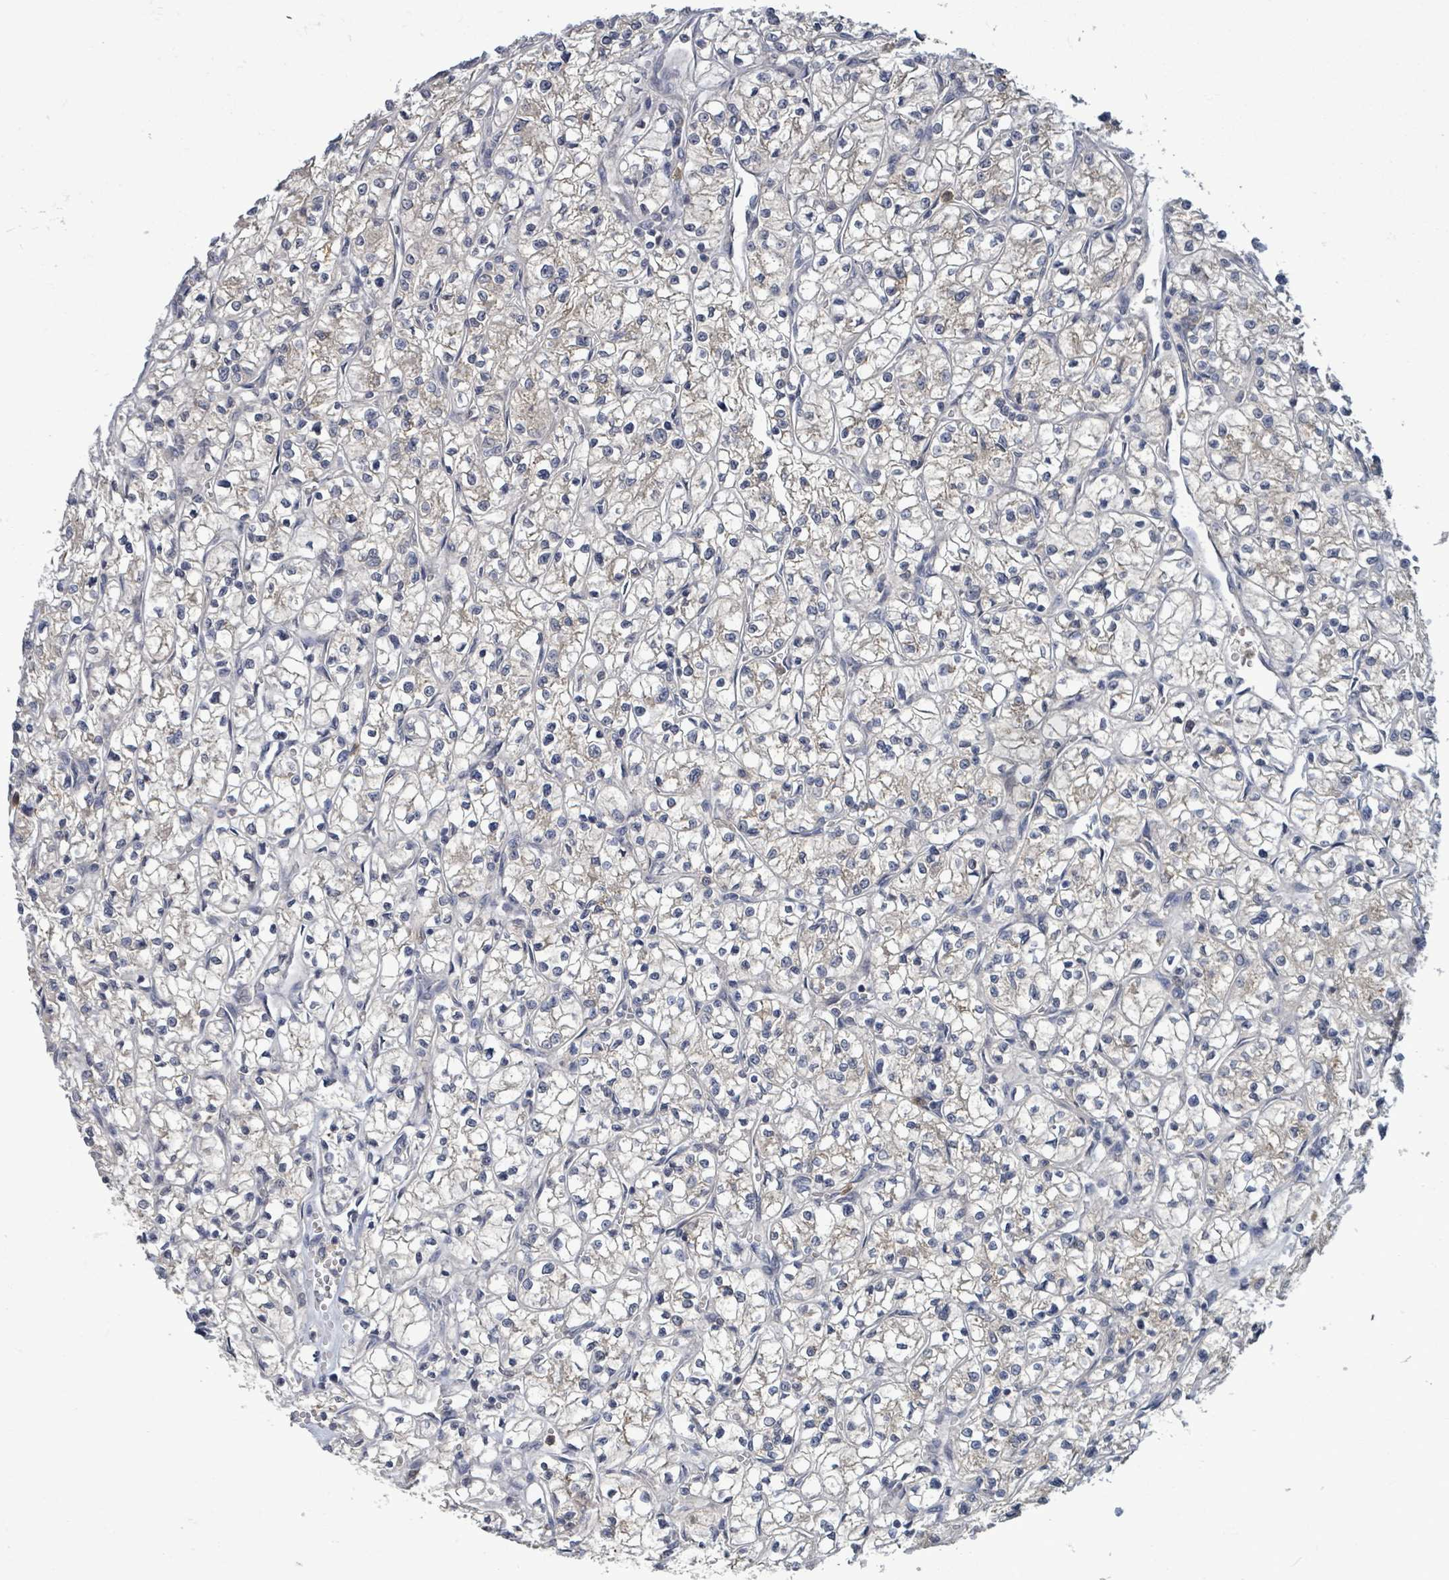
{"staining": {"intensity": "negative", "quantity": "none", "location": "none"}, "tissue": "renal cancer", "cell_type": "Tumor cells", "image_type": "cancer", "snomed": [{"axis": "morphology", "description": "Adenocarcinoma, NOS"}, {"axis": "topography", "description": "Kidney"}], "caption": "Immunohistochemistry (IHC) image of renal cancer (adenocarcinoma) stained for a protein (brown), which shows no positivity in tumor cells.", "gene": "SERPINE3", "patient": {"sex": "female", "age": 64}}